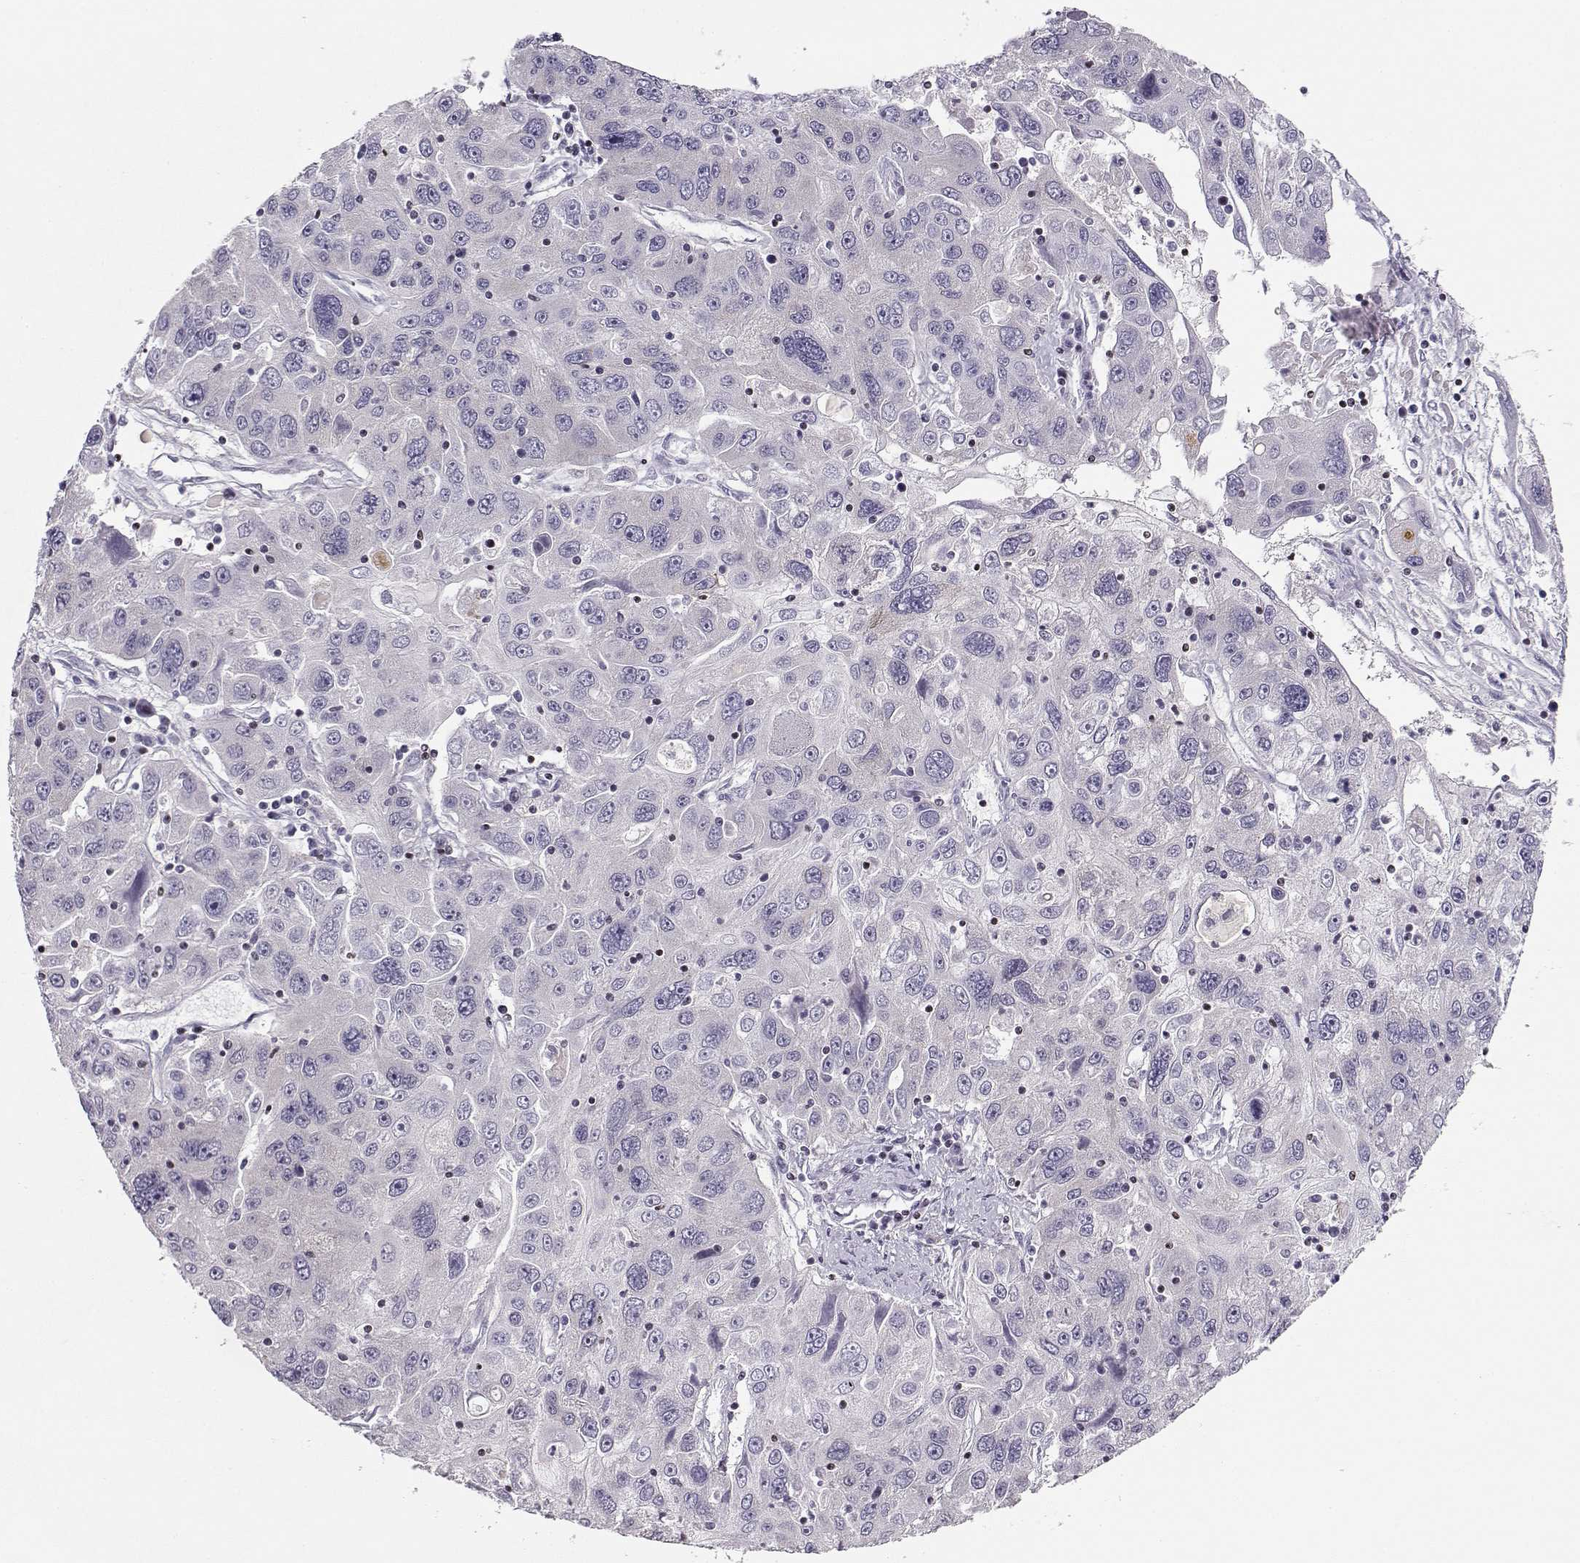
{"staining": {"intensity": "negative", "quantity": "none", "location": "none"}, "tissue": "stomach cancer", "cell_type": "Tumor cells", "image_type": "cancer", "snomed": [{"axis": "morphology", "description": "Adenocarcinoma, NOS"}, {"axis": "topography", "description": "Stomach"}], "caption": "The histopathology image exhibits no staining of tumor cells in adenocarcinoma (stomach).", "gene": "CRX", "patient": {"sex": "male", "age": 56}}